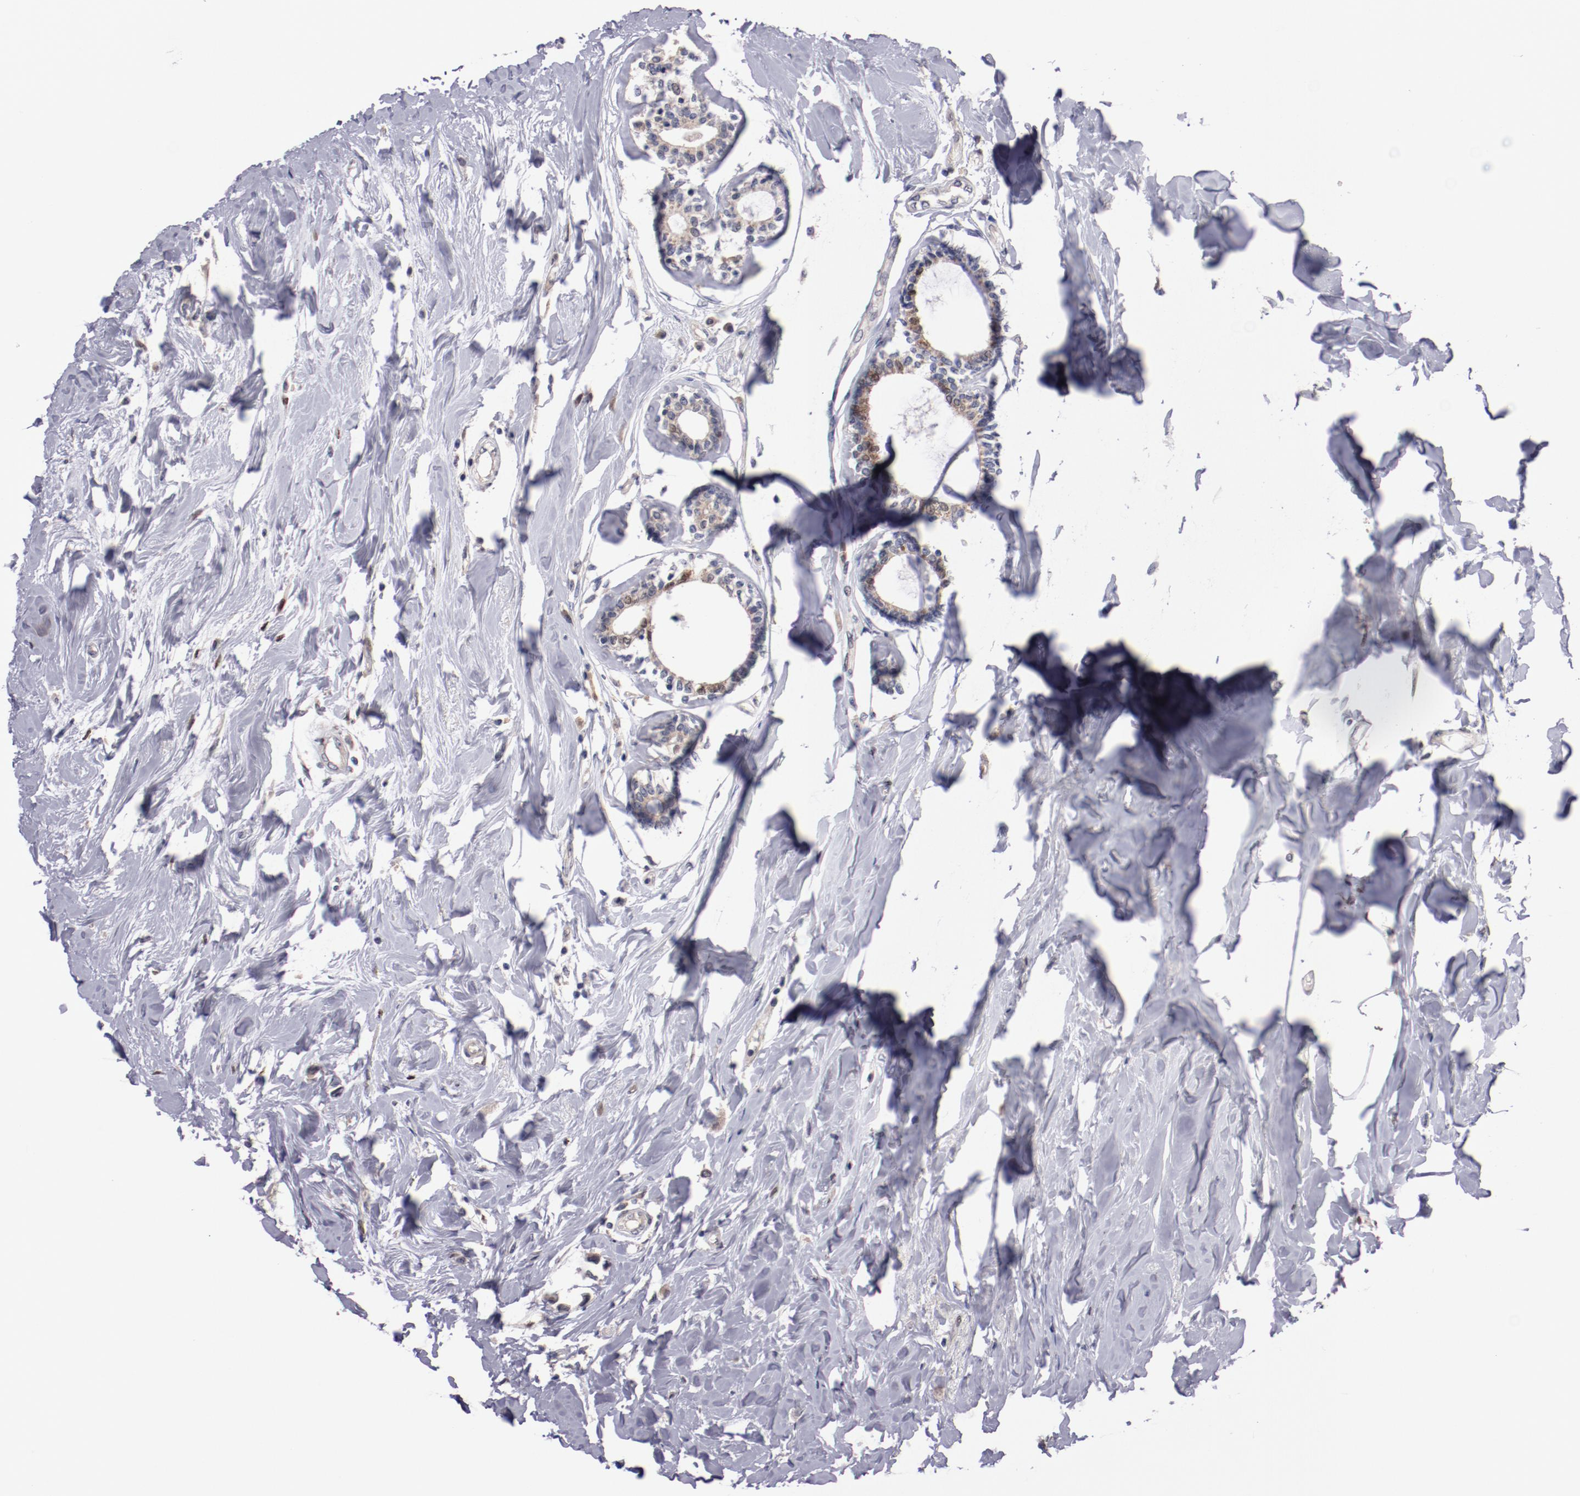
{"staining": {"intensity": "weak", "quantity": "25%-75%", "location": "cytoplasmic/membranous"}, "tissue": "breast cancer", "cell_type": "Tumor cells", "image_type": "cancer", "snomed": [{"axis": "morphology", "description": "Lobular carcinoma"}, {"axis": "topography", "description": "Breast"}], "caption": "IHC micrograph of human lobular carcinoma (breast) stained for a protein (brown), which demonstrates low levels of weak cytoplasmic/membranous staining in about 25%-75% of tumor cells.", "gene": "FAM81A", "patient": {"sex": "female", "age": 51}}